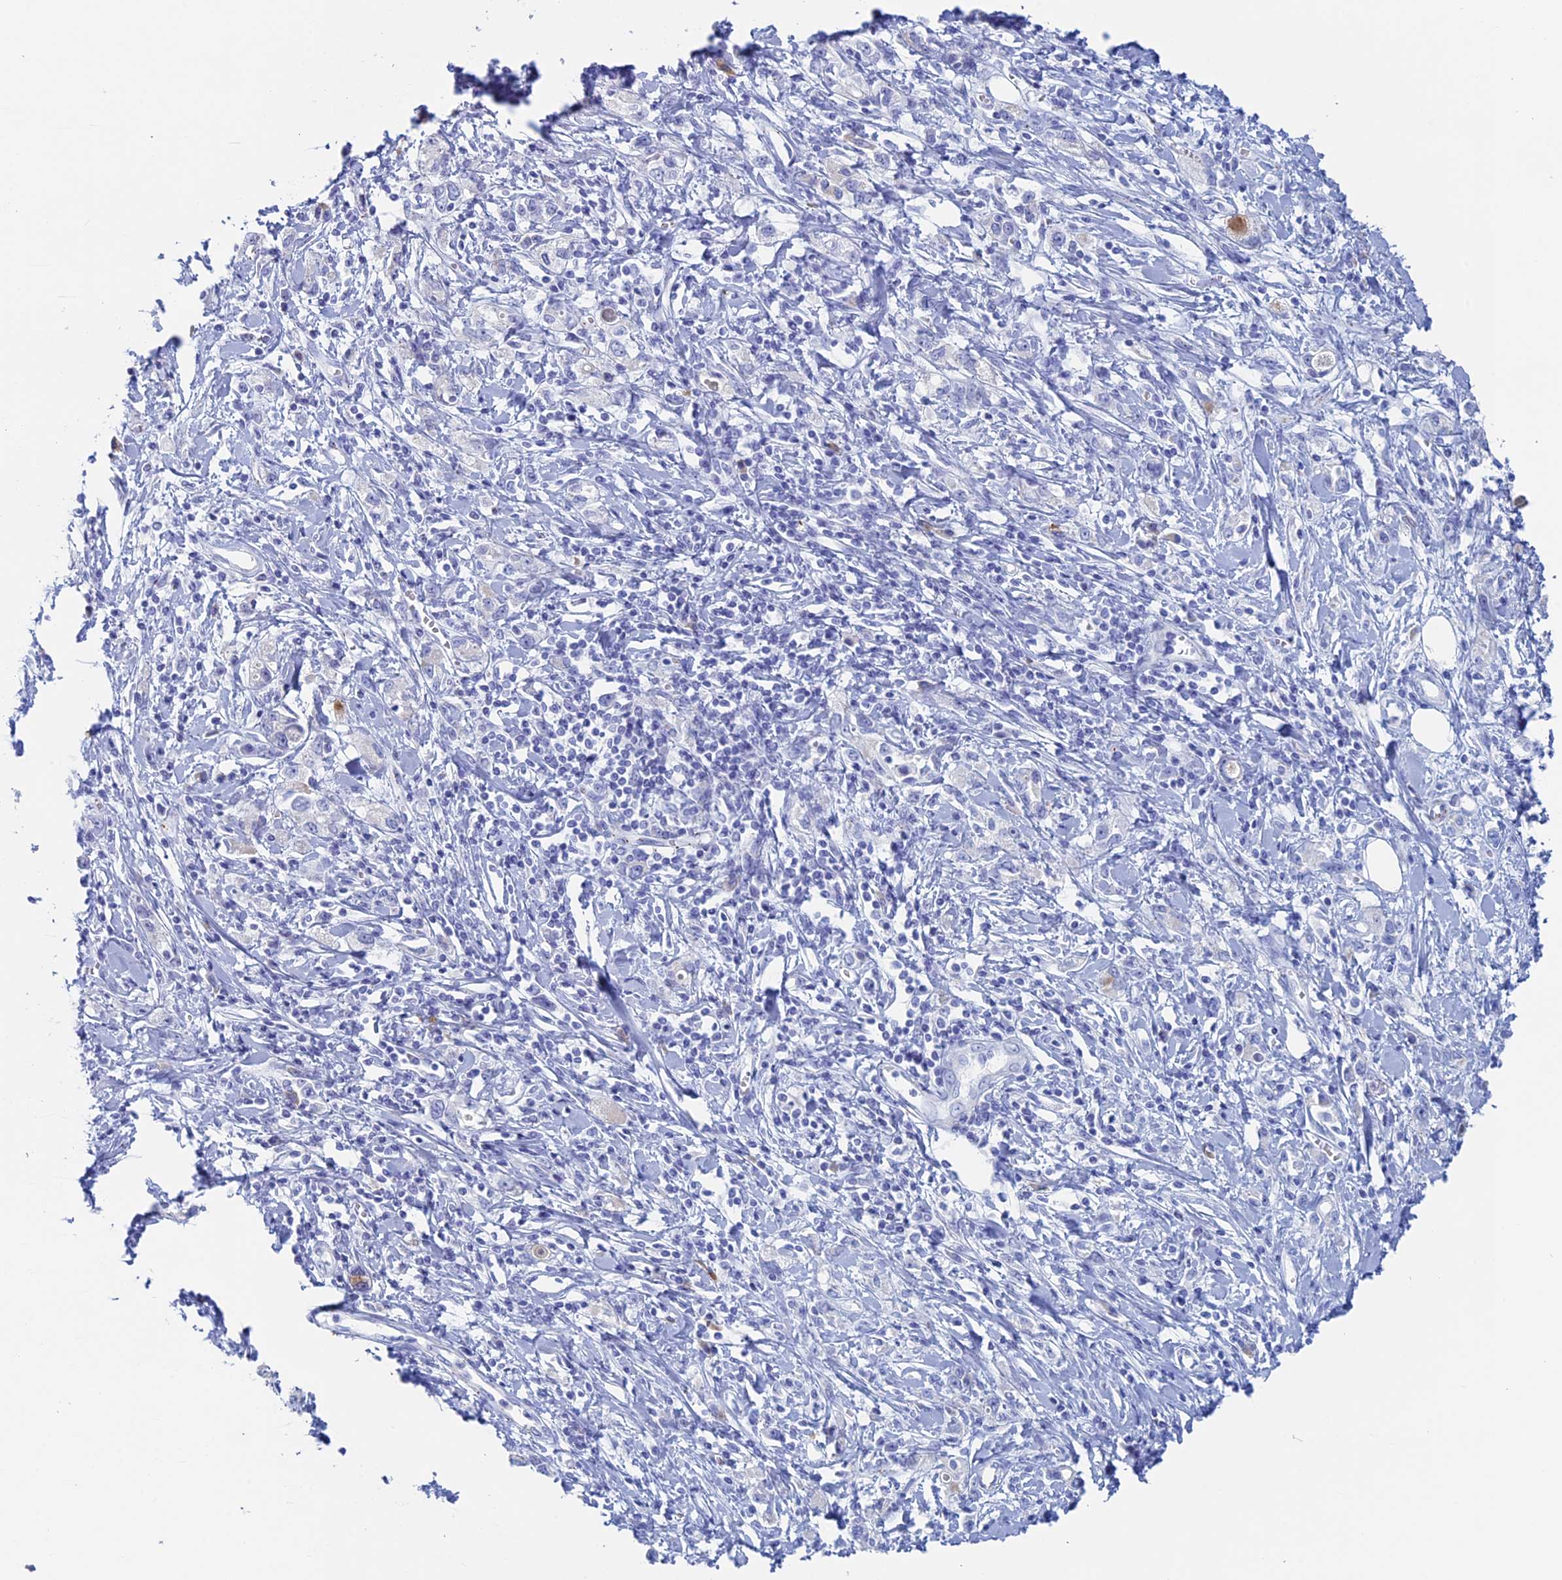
{"staining": {"intensity": "negative", "quantity": "none", "location": "none"}, "tissue": "stomach cancer", "cell_type": "Tumor cells", "image_type": "cancer", "snomed": [{"axis": "morphology", "description": "Adenocarcinoma, NOS"}, {"axis": "topography", "description": "Stomach"}], "caption": "Adenocarcinoma (stomach) stained for a protein using immunohistochemistry (IHC) displays no expression tumor cells.", "gene": "MAGEB6", "patient": {"sex": "female", "age": 76}}